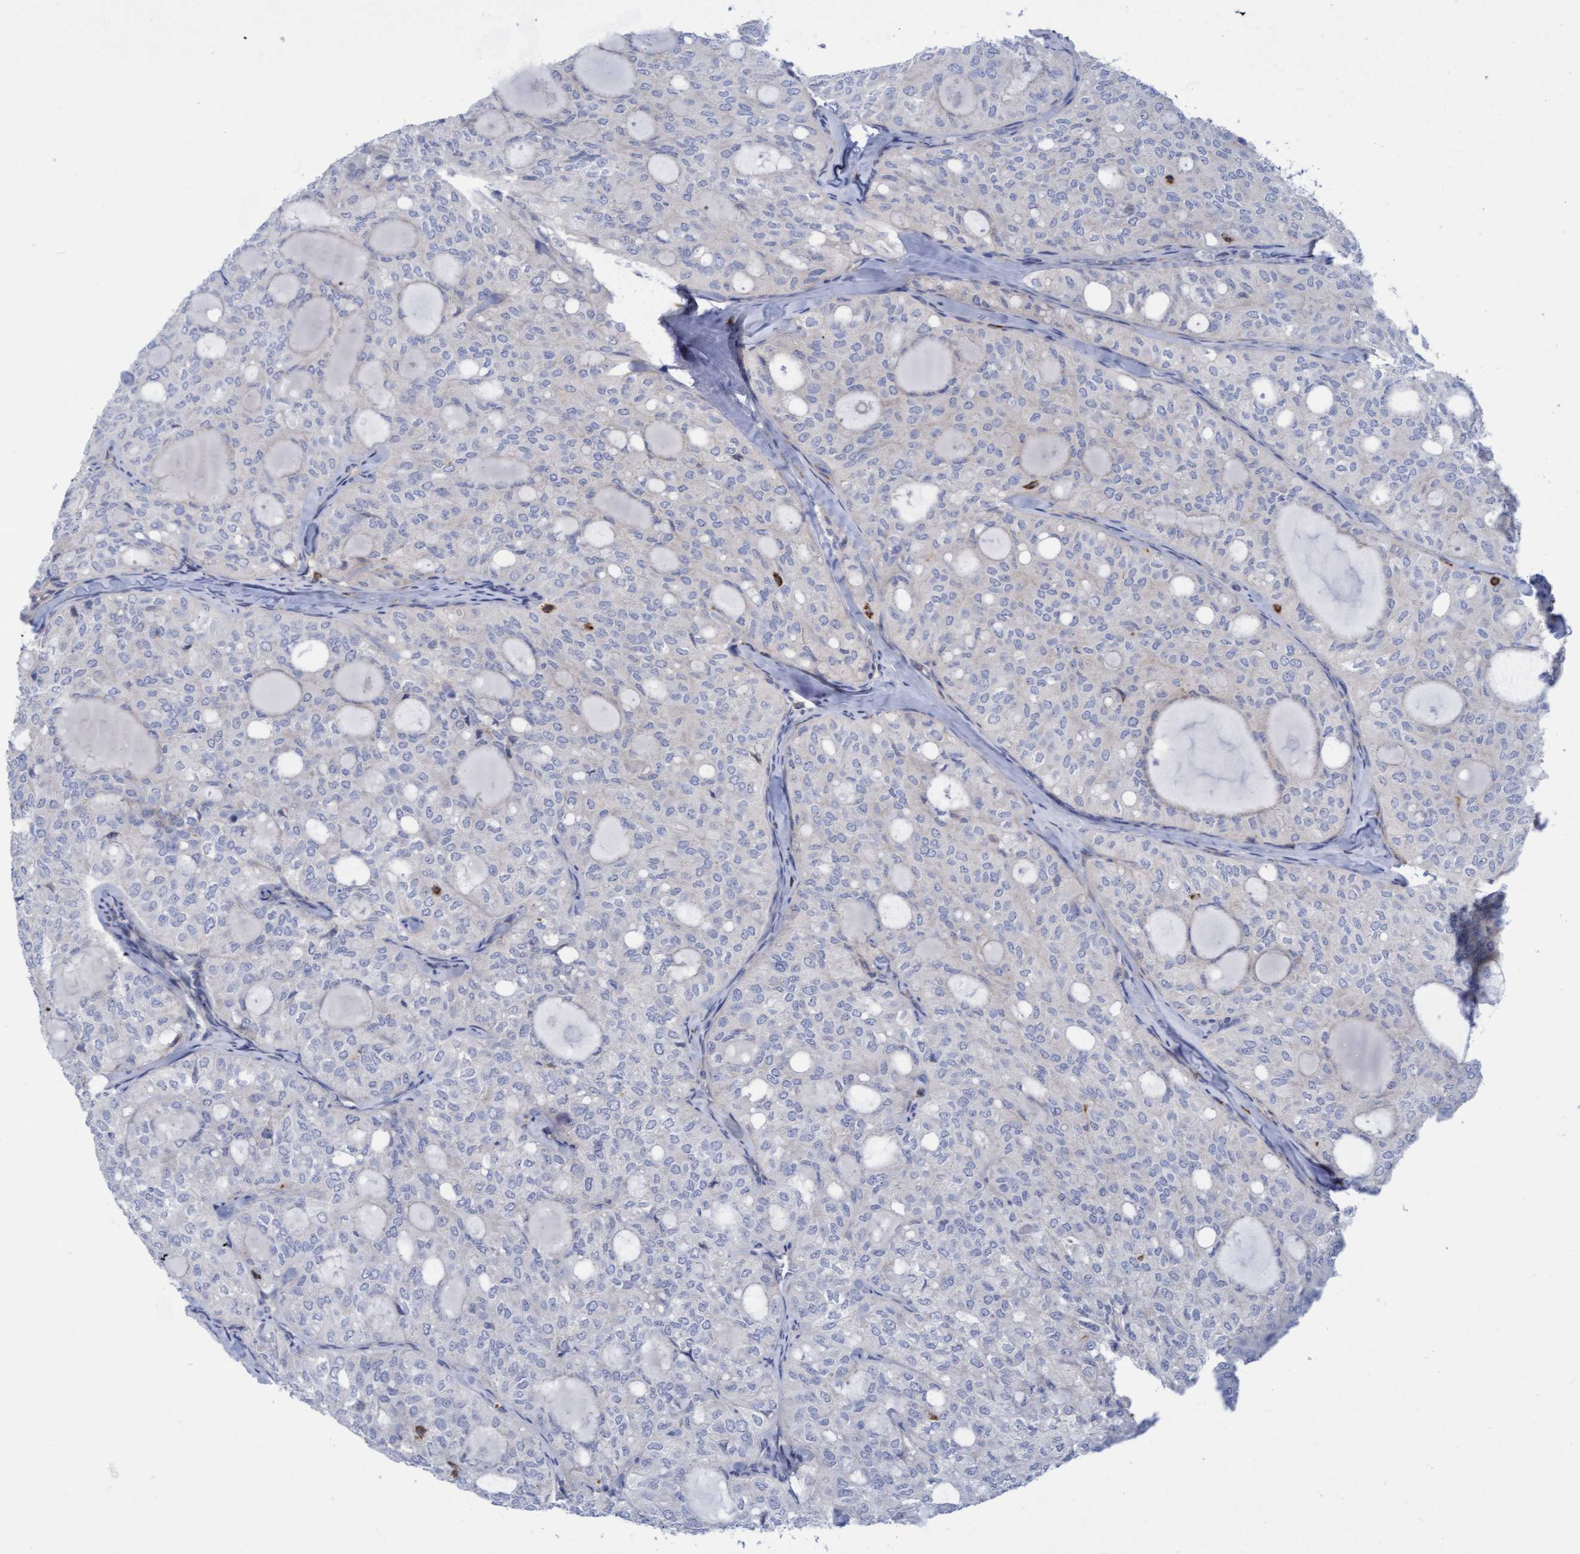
{"staining": {"intensity": "negative", "quantity": "none", "location": "none"}, "tissue": "thyroid cancer", "cell_type": "Tumor cells", "image_type": "cancer", "snomed": [{"axis": "morphology", "description": "Follicular adenoma carcinoma, NOS"}, {"axis": "topography", "description": "Thyroid gland"}], "caption": "Immunohistochemical staining of thyroid cancer exhibits no significant staining in tumor cells.", "gene": "FNBP1", "patient": {"sex": "male", "age": 75}}